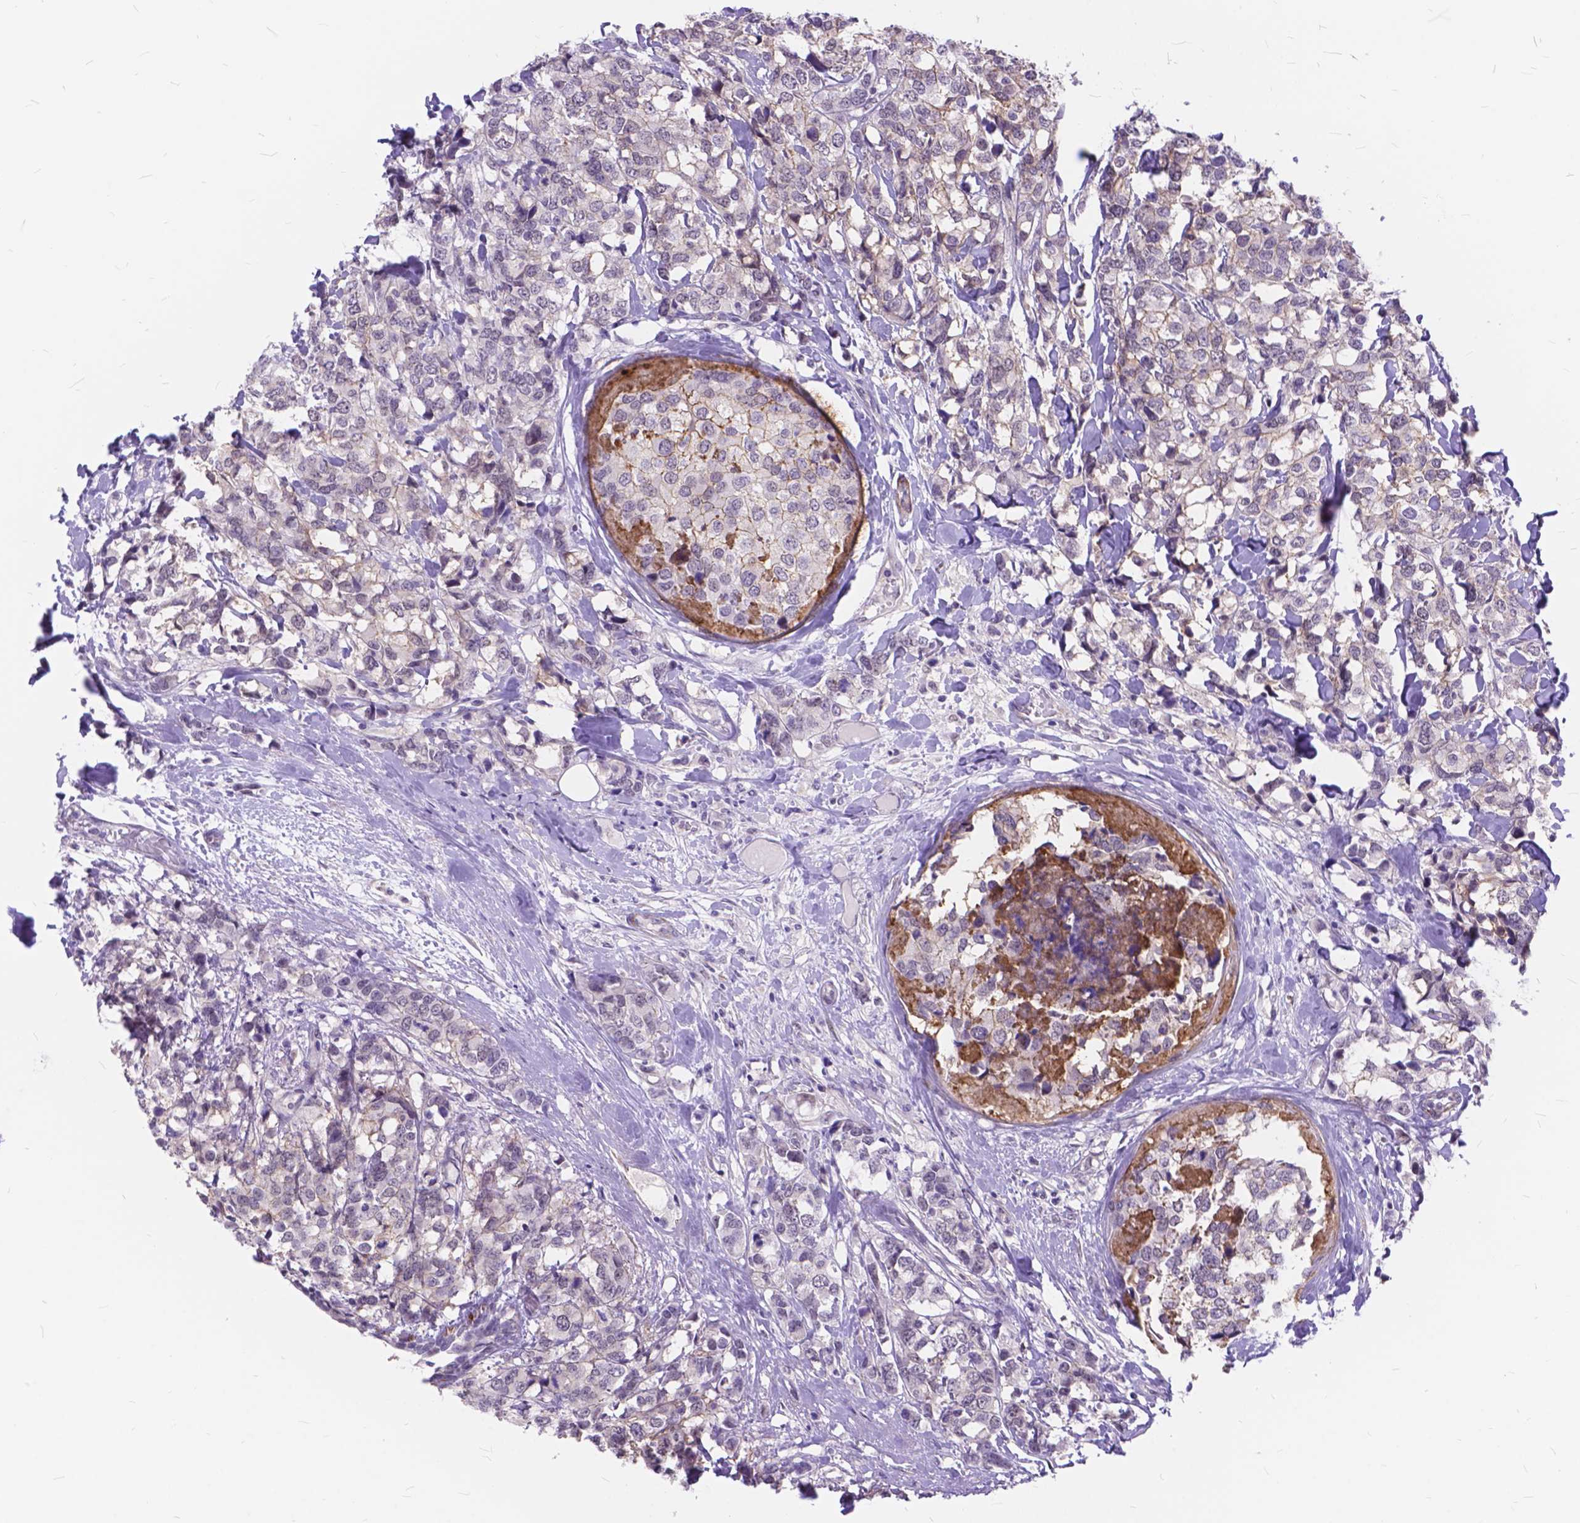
{"staining": {"intensity": "moderate", "quantity": "<25%", "location": "cytoplasmic/membranous"}, "tissue": "breast cancer", "cell_type": "Tumor cells", "image_type": "cancer", "snomed": [{"axis": "morphology", "description": "Lobular carcinoma"}, {"axis": "topography", "description": "Breast"}], "caption": "A histopathology image of human breast cancer stained for a protein exhibits moderate cytoplasmic/membranous brown staining in tumor cells.", "gene": "MAN2C1", "patient": {"sex": "female", "age": 59}}